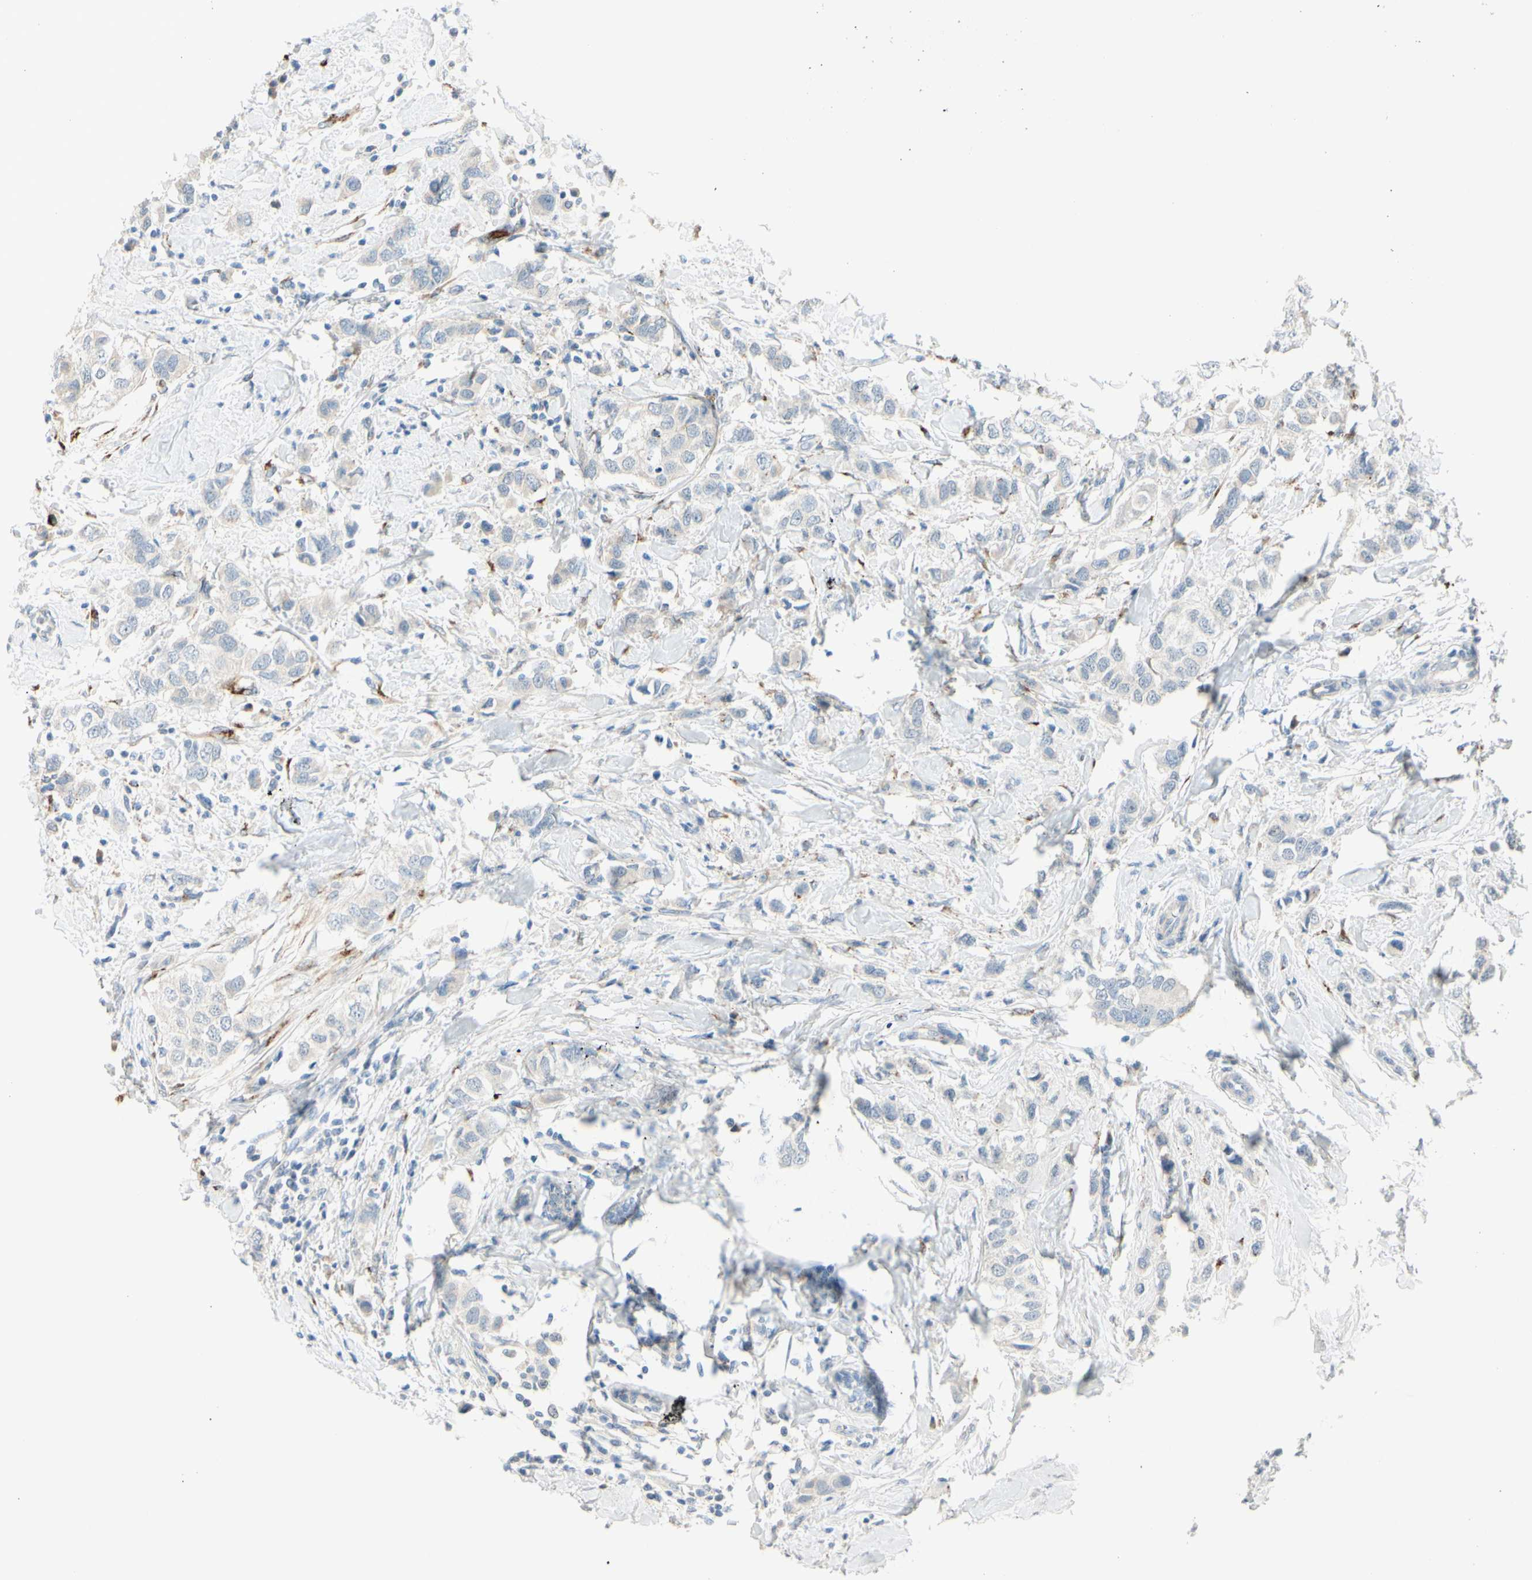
{"staining": {"intensity": "negative", "quantity": "none", "location": "none"}, "tissue": "breast cancer", "cell_type": "Tumor cells", "image_type": "cancer", "snomed": [{"axis": "morphology", "description": "Duct carcinoma"}, {"axis": "topography", "description": "Breast"}], "caption": "There is no significant expression in tumor cells of intraductal carcinoma (breast).", "gene": "GALNT5", "patient": {"sex": "female", "age": 50}}